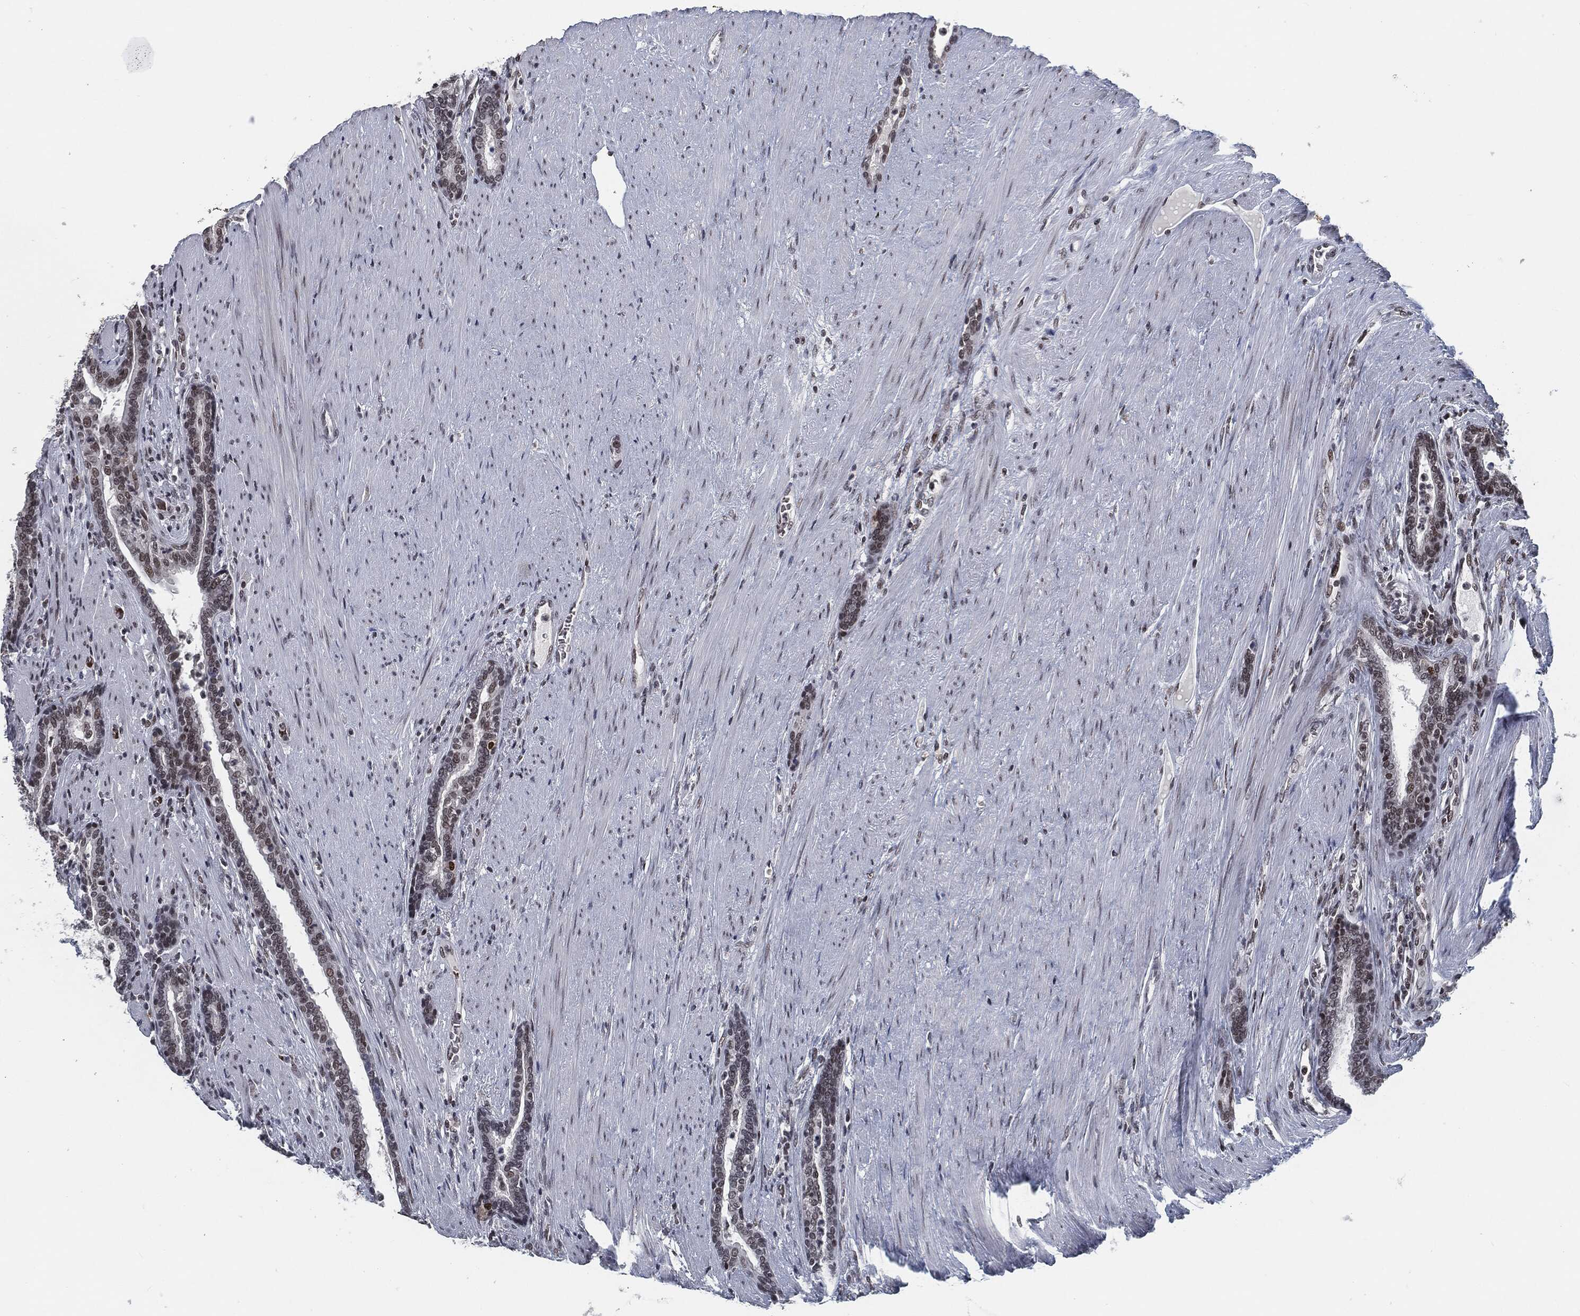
{"staining": {"intensity": "moderate", "quantity": "25%-75%", "location": "nuclear"}, "tissue": "prostate cancer", "cell_type": "Tumor cells", "image_type": "cancer", "snomed": [{"axis": "morphology", "description": "Adenocarcinoma, Low grade"}, {"axis": "topography", "description": "Prostate"}], "caption": "Protein expression analysis of human prostate cancer (adenocarcinoma (low-grade)) reveals moderate nuclear staining in approximately 25%-75% of tumor cells. (DAB IHC, brown staining for protein, blue staining for nuclei).", "gene": "ANXA1", "patient": {"sex": "male", "age": 68}}